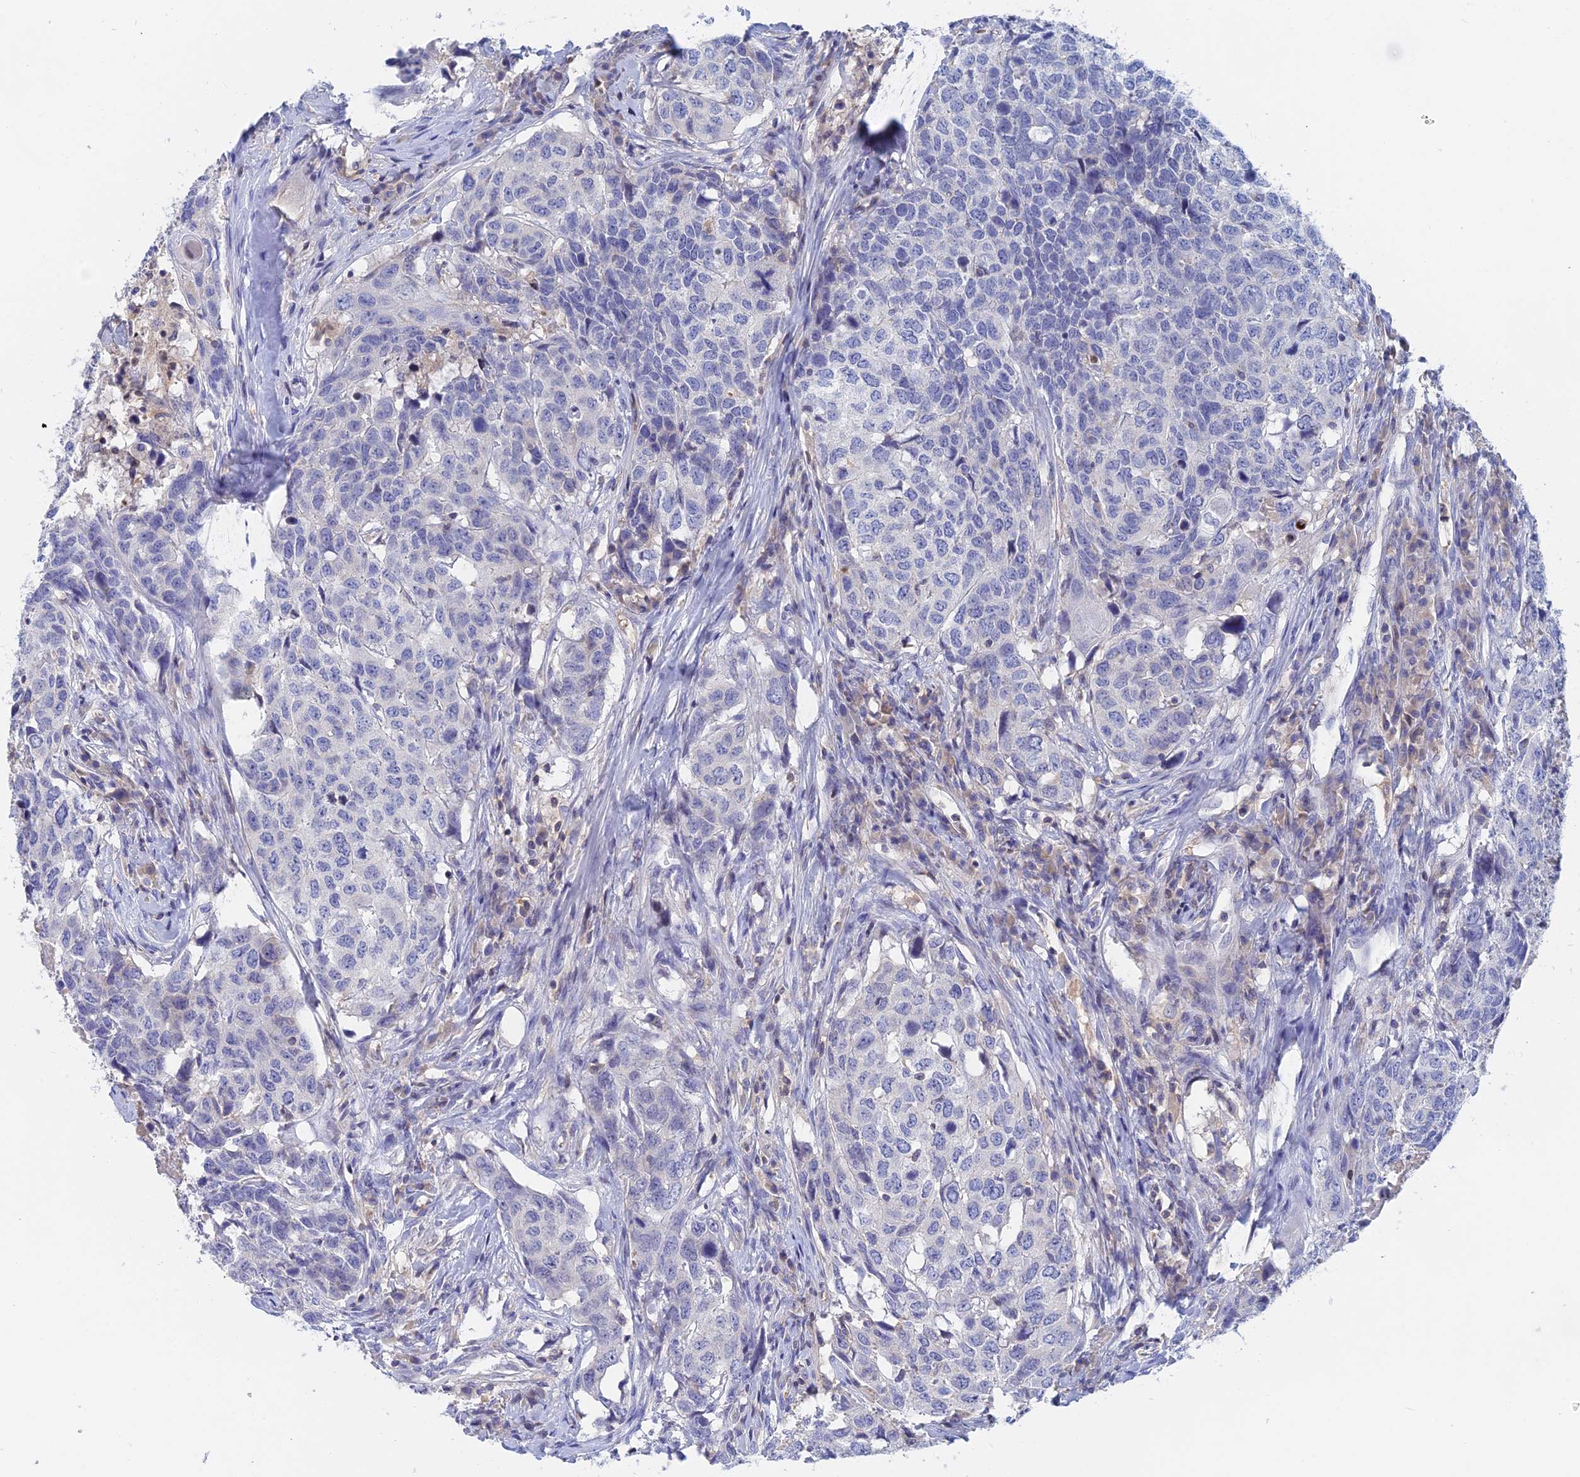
{"staining": {"intensity": "negative", "quantity": "none", "location": "none"}, "tissue": "head and neck cancer", "cell_type": "Tumor cells", "image_type": "cancer", "snomed": [{"axis": "morphology", "description": "Squamous cell carcinoma, NOS"}, {"axis": "topography", "description": "Head-Neck"}], "caption": "There is no significant positivity in tumor cells of head and neck squamous cell carcinoma.", "gene": "ACP7", "patient": {"sex": "male", "age": 66}}